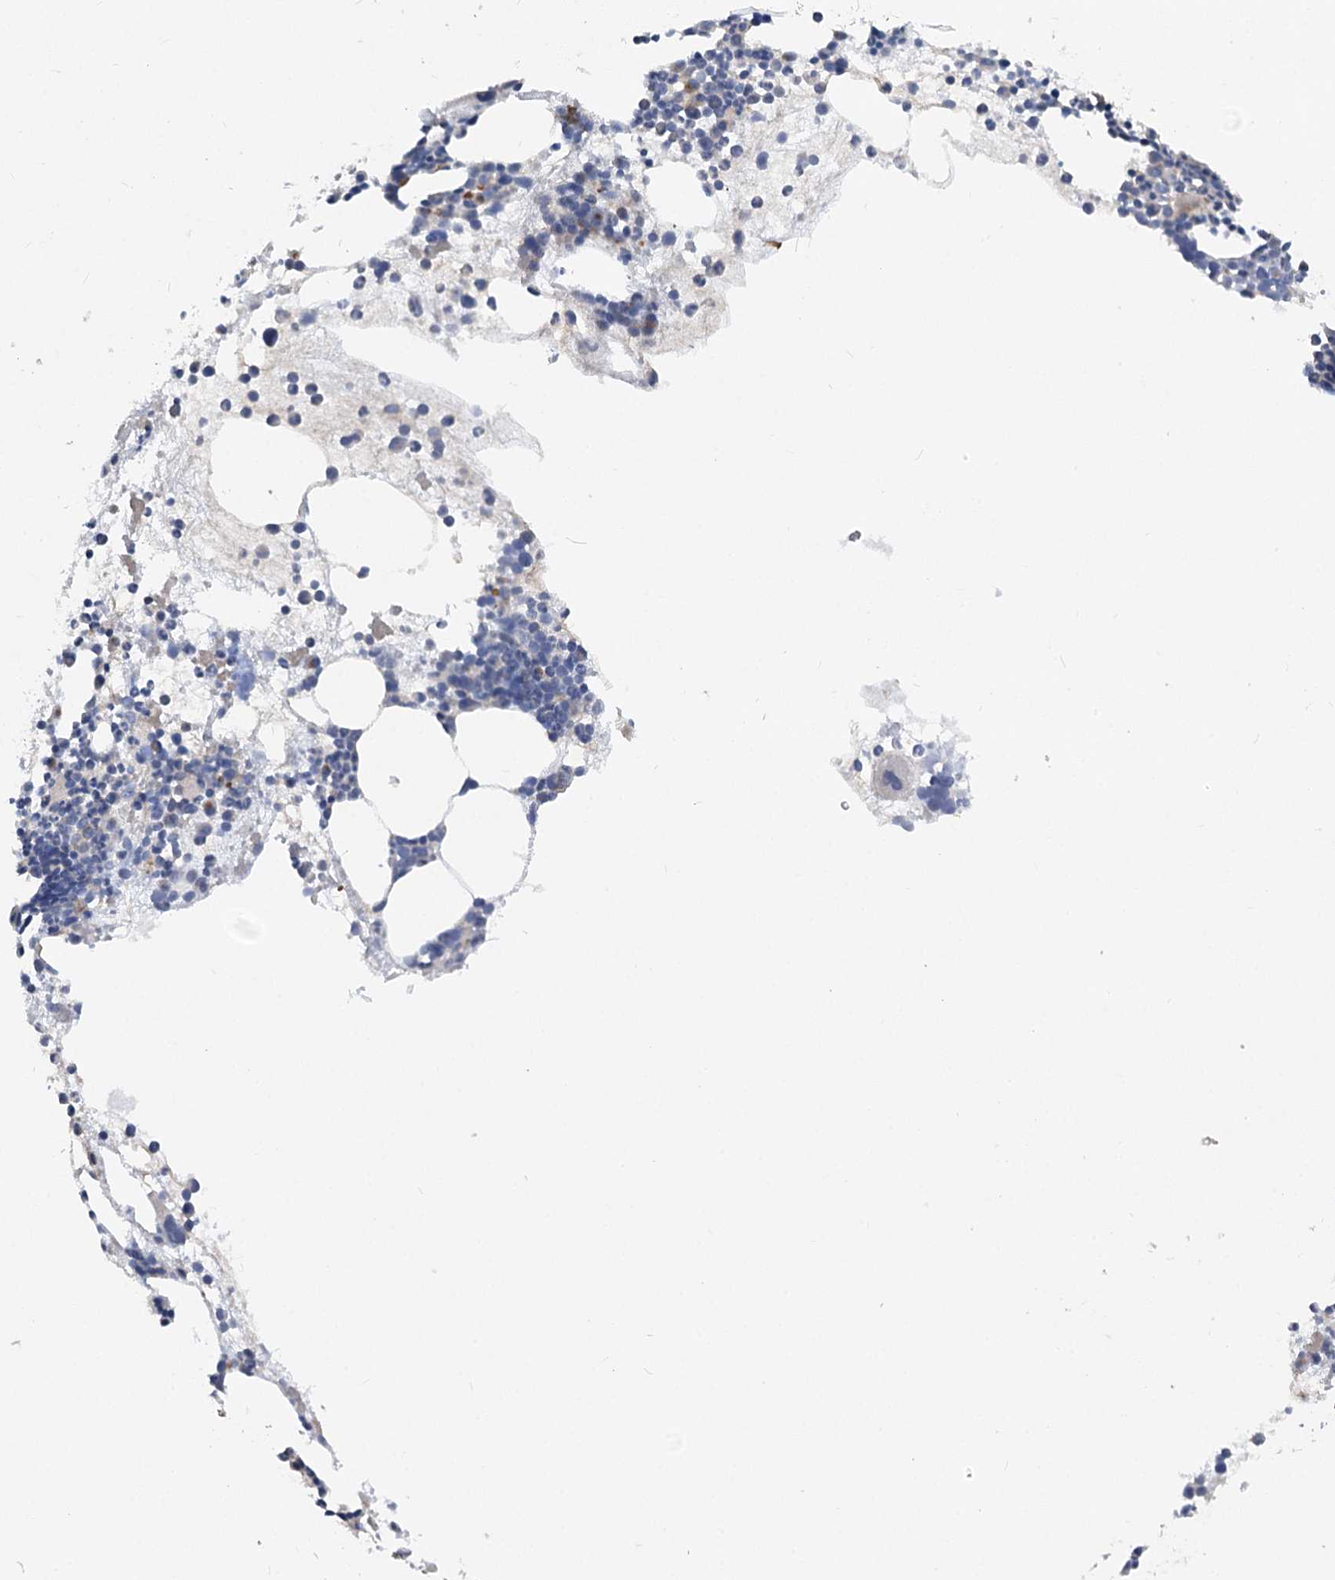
{"staining": {"intensity": "weak", "quantity": "<25%", "location": "cytoplasmic/membranous"}, "tissue": "bone marrow", "cell_type": "Hematopoietic cells", "image_type": "normal", "snomed": [{"axis": "morphology", "description": "Normal tissue, NOS"}, {"axis": "topography", "description": "Bone marrow"}], "caption": "The micrograph shows no significant expression in hematopoietic cells of bone marrow. The staining was performed using DAB (3,3'-diaminobenzidine) to visualize the protein expression in brown, while the nuclei were stained in blue with hematoxylin (Magnification: 20x).", "gene": "FGF19", "patient": {"sex": "female", "age": 89}}